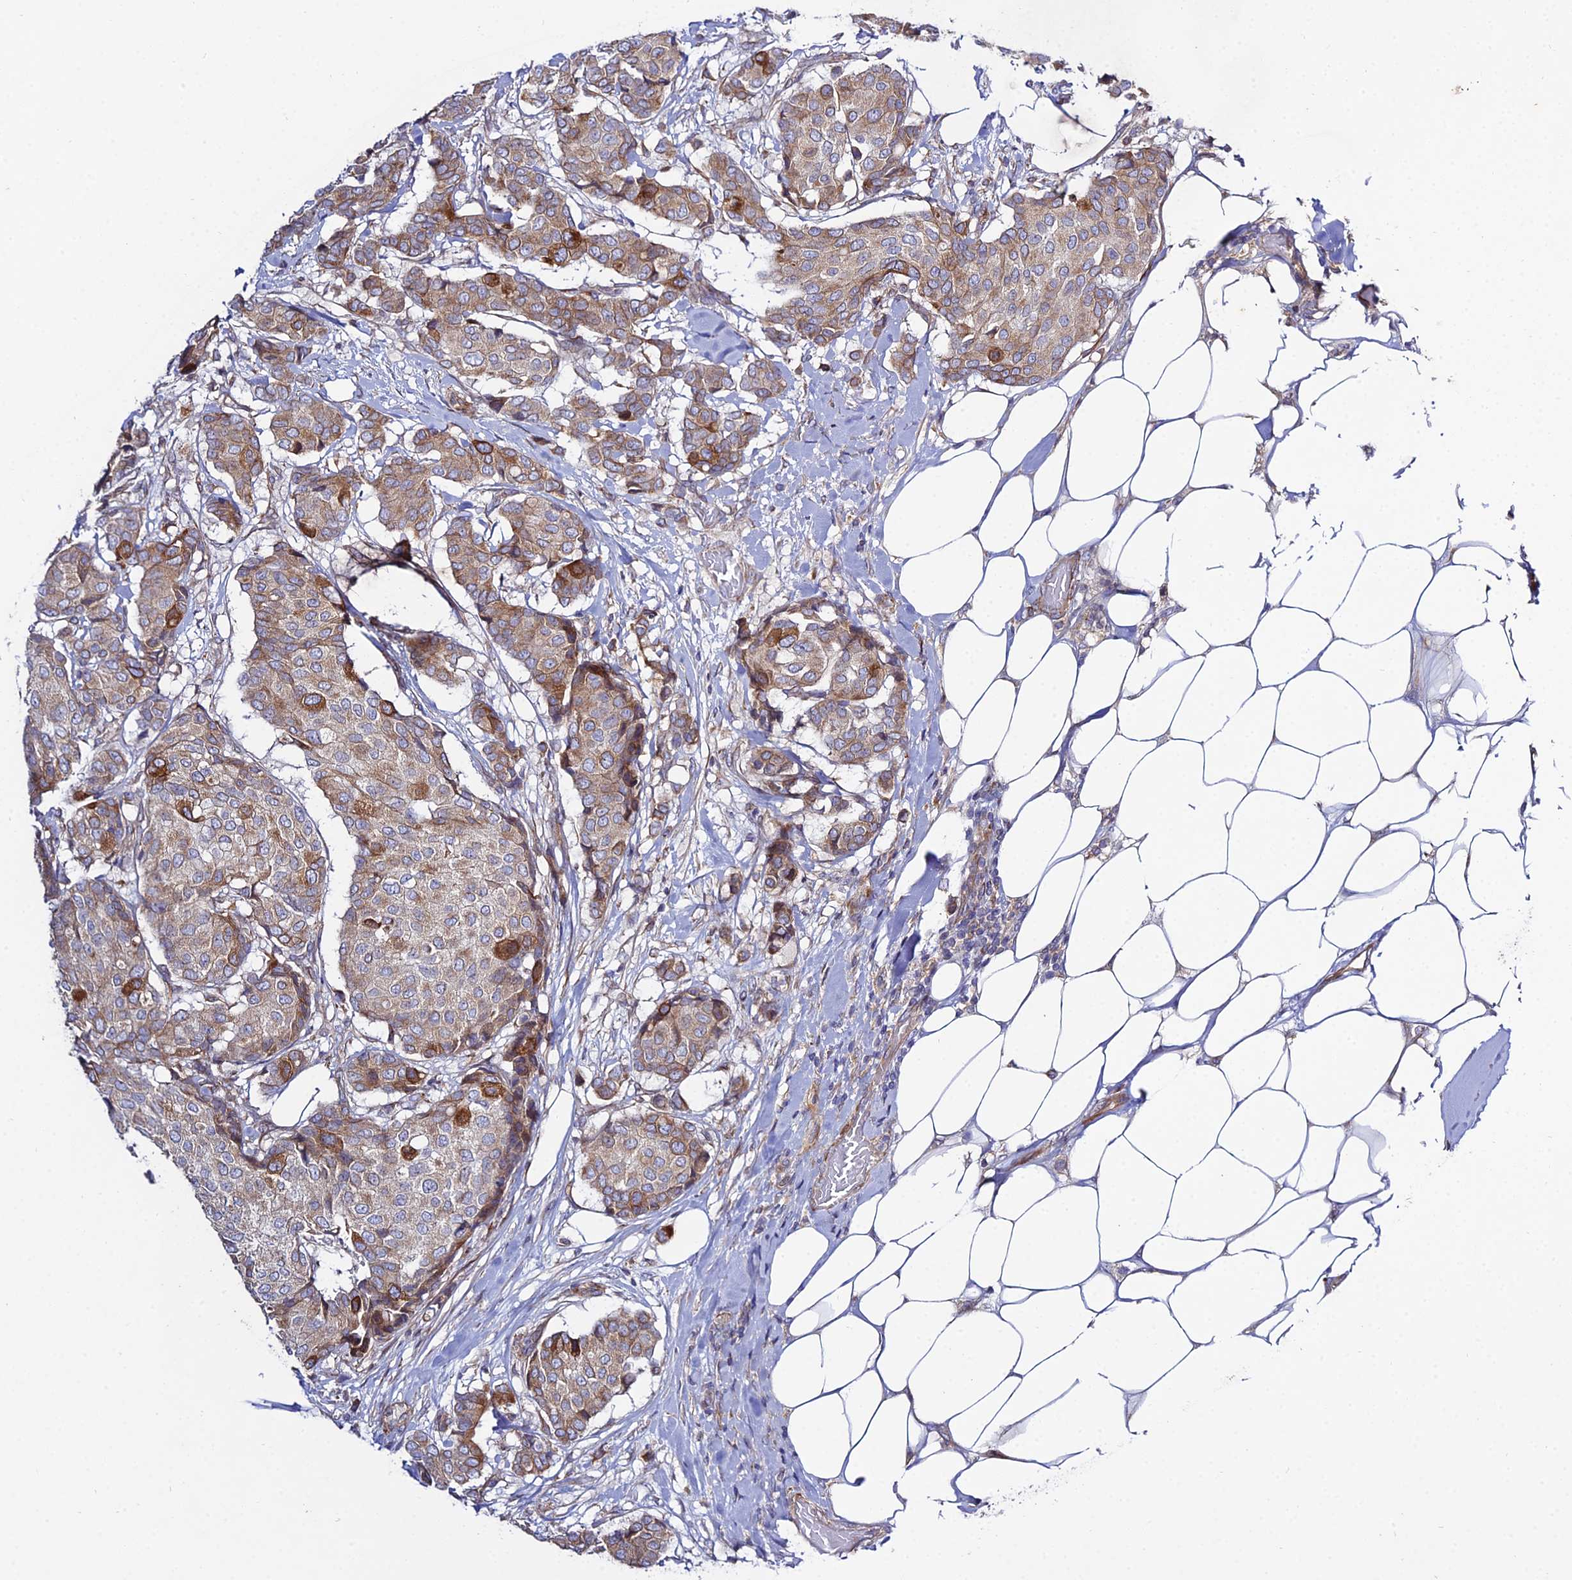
{"staining": {"intensity": "strong", "quantity": "<25%", "location": "cytoplasmic/membranous"}, "tissue": "breast cancer", "cell_type": "Tumor cells", "image_type": "cancer", "snomed": [{"axis": "morphology", "description": "Duct carcinoma"}, {"axis": "topography", "description": "Breast"}], "caption": "Tumor cells show strong cytoplasmic/membranous staining in about <25% of cells in invasive ductal carcinoma (breast).", "gene": "ARL6IP1", "patient": {"sex": "female", "age": 75}}